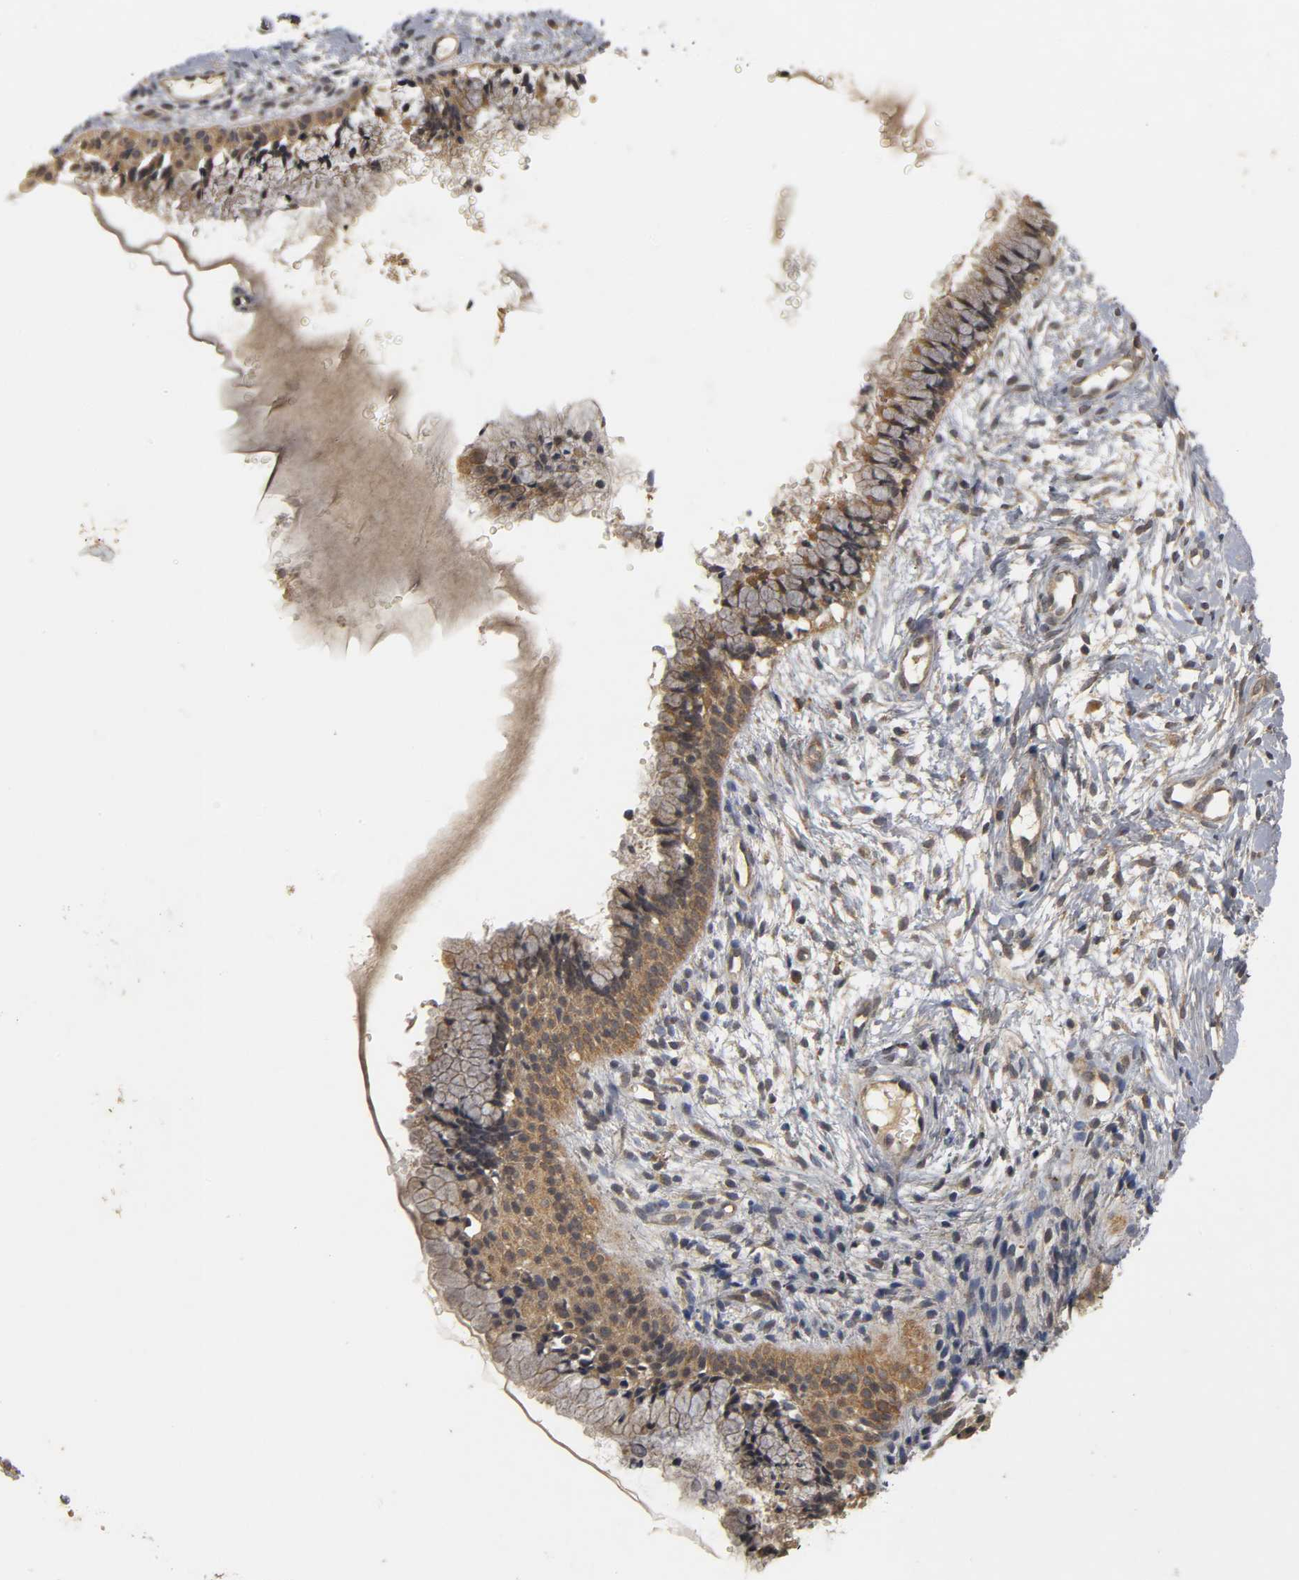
{"staining": {"intensity": "moderate", "quantity": "25%-75%", "location": "cytoplasmic/membranous"}, "tissue": "cervix", "cell_type": "Glandular cells", "image_type": "normal", "snomed": [{"axis": "morphology", "description": "Normal tissue, NOS"}, {"axis": "topography", "description": "Cervix"}], "caption": "Protein staining by immunohistochemistry shows moderate cytoplasmic/membranous positivity in approximately 25%-75% of glandular cells in normal cervix. The staining was performed using DAB (3,3'-diaminobenzidine) to visualize the protein expression in brown, while the nuclei were stained in blue with hematoxylin (Magnification: 20x).", "gene": "TRAF6", "patient": {"sex": "female", "age": 46}}